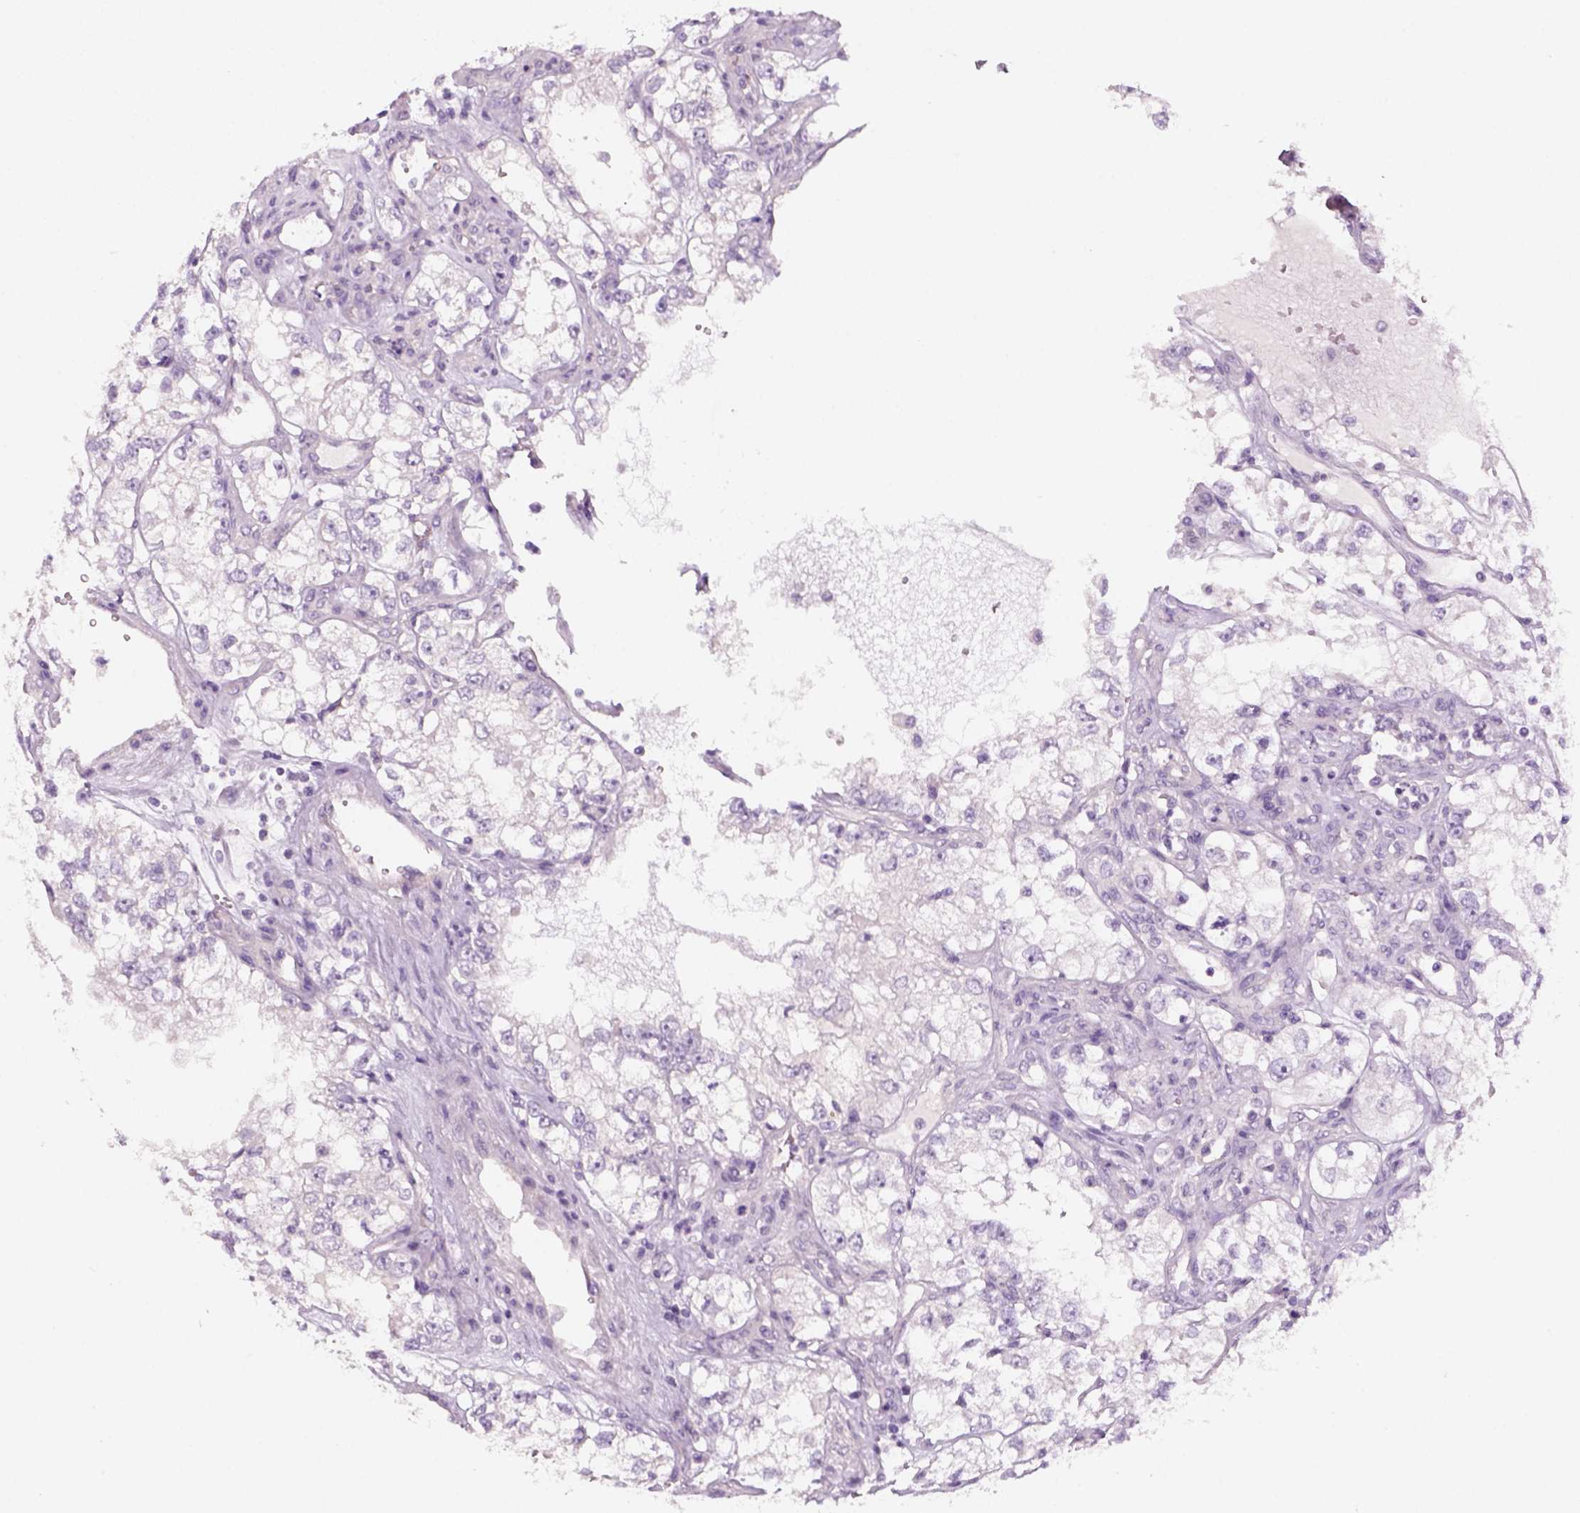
{"staining": {"intensity": "negative", "quantity": "none", "location": "none"}, "tissue": "renal cancer", "cell_type": "Tumor cells", "image_type": "cancer", "snomed": [{"axis": "morphology", "description": "Adenocarcinoma, NOS"}, {"axis": "topography", "description": "Kidney"}], "caption": "Tumor cells show no significant staining in renal adenocarcinoma. Nuclei are stained in blue.", "gene": "KRT25", "patient": {"sex": "female", "age": 59}}